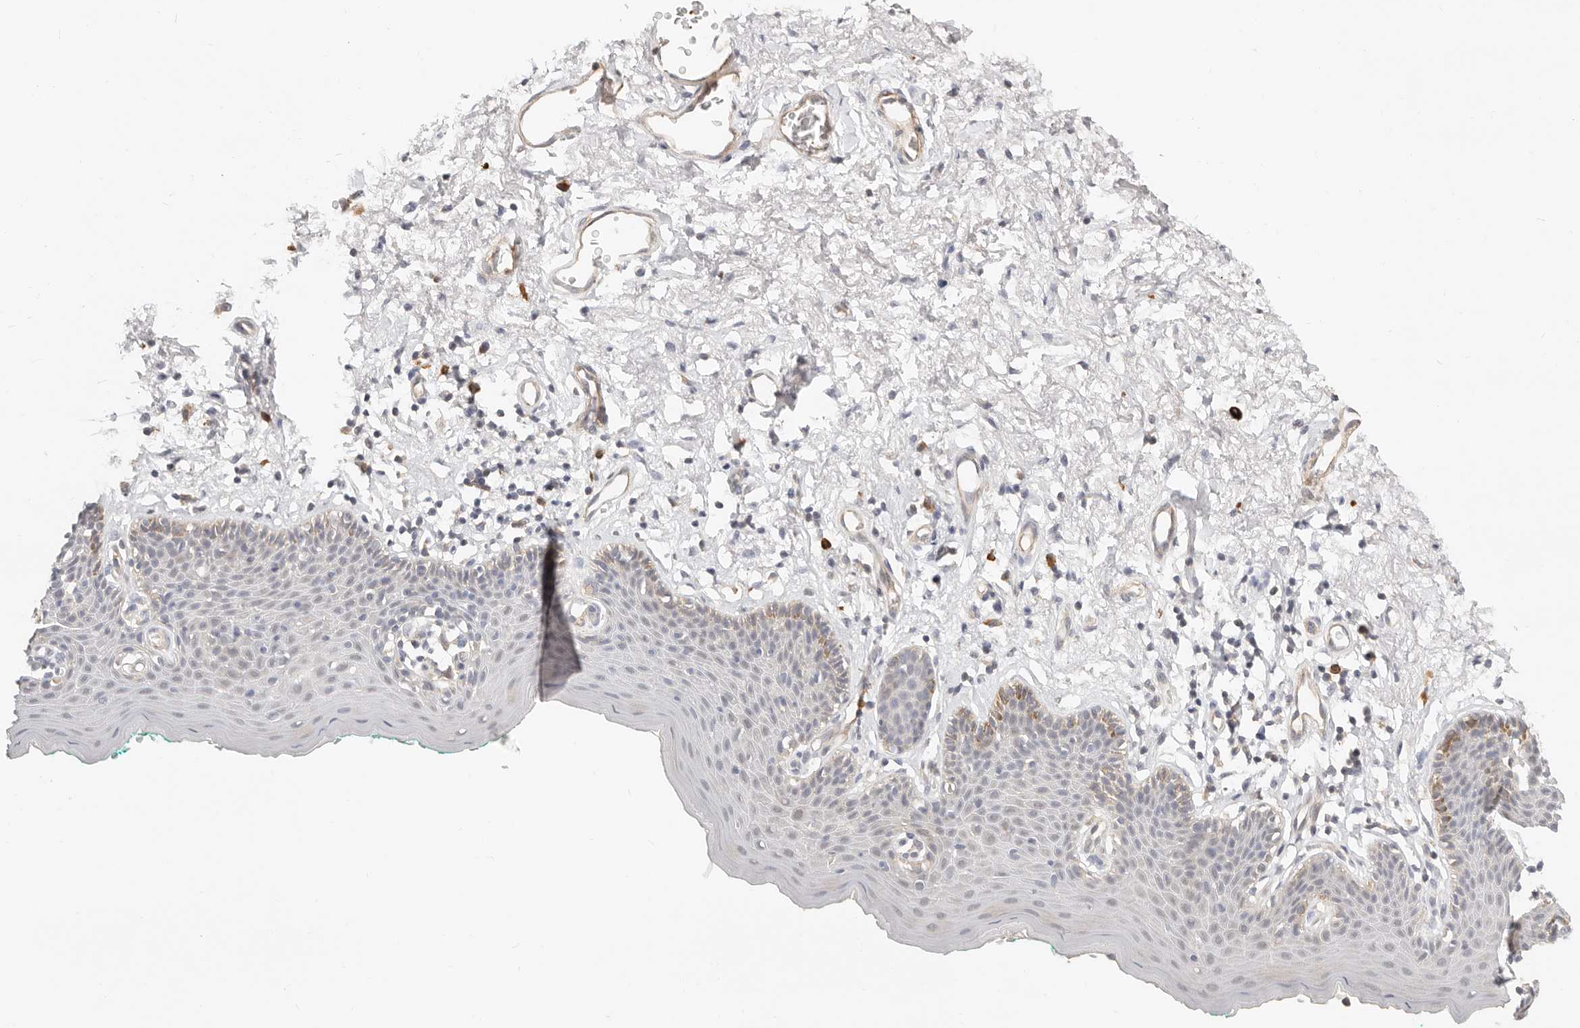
{"staining": {"intensity": "weak", "quantity": "<25%", "location": "cytoplasmic/membranous"}, "tissue": "skin", "cell_type": "Epidermal cells", "image_type": "normal", "snomed": [{"axis": "morphology", "description": "Normal tissue, NOS"}, {"axis": "topography", "description": "Vulva"}], "caption": "High power microscopy histopathology image of an immunohistochemistry image of benign skin, revealing no significant positivity in epidermal cells.", "gene": "ZRANB1", "patient": {"sex": "female", "age": 66}}